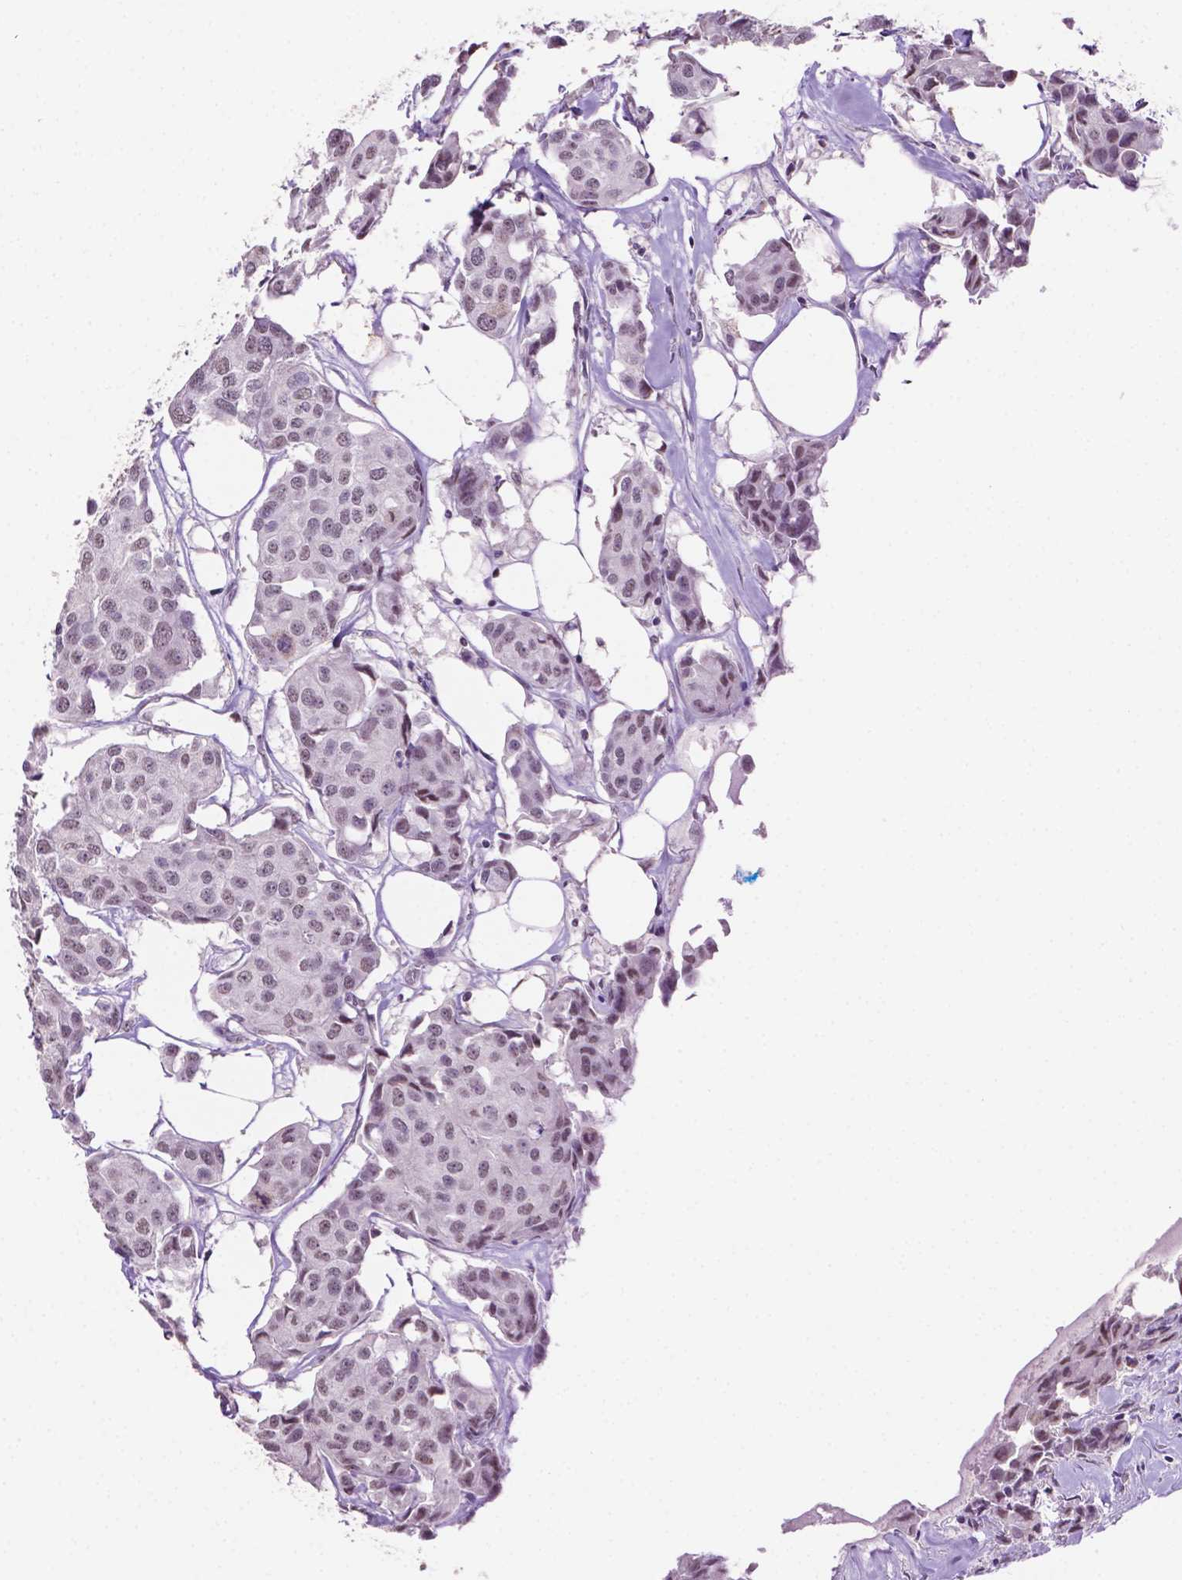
{"staining": {"intensity": "moderate", "quantity": "<25%", "location": "nuclear"}, "tissue": "breast cancer", "cell_type": "Tumor cells", "image_type": "cancer", "snomed": [{"axis": "morphology", "description": "Duct carcinoma"}, {"axis": "topography", "description": "Breast"}, {"axis": "topography", "description": "Lymph node"}], "caption": "Invasive ductal carcinoma (breast) stained for a protein (brown) reveals moderate nuclear positive expression in approximately <25% of tumor cells.", "gene": "PTPN6", "patient": {"sex": "female", "age": 80}}